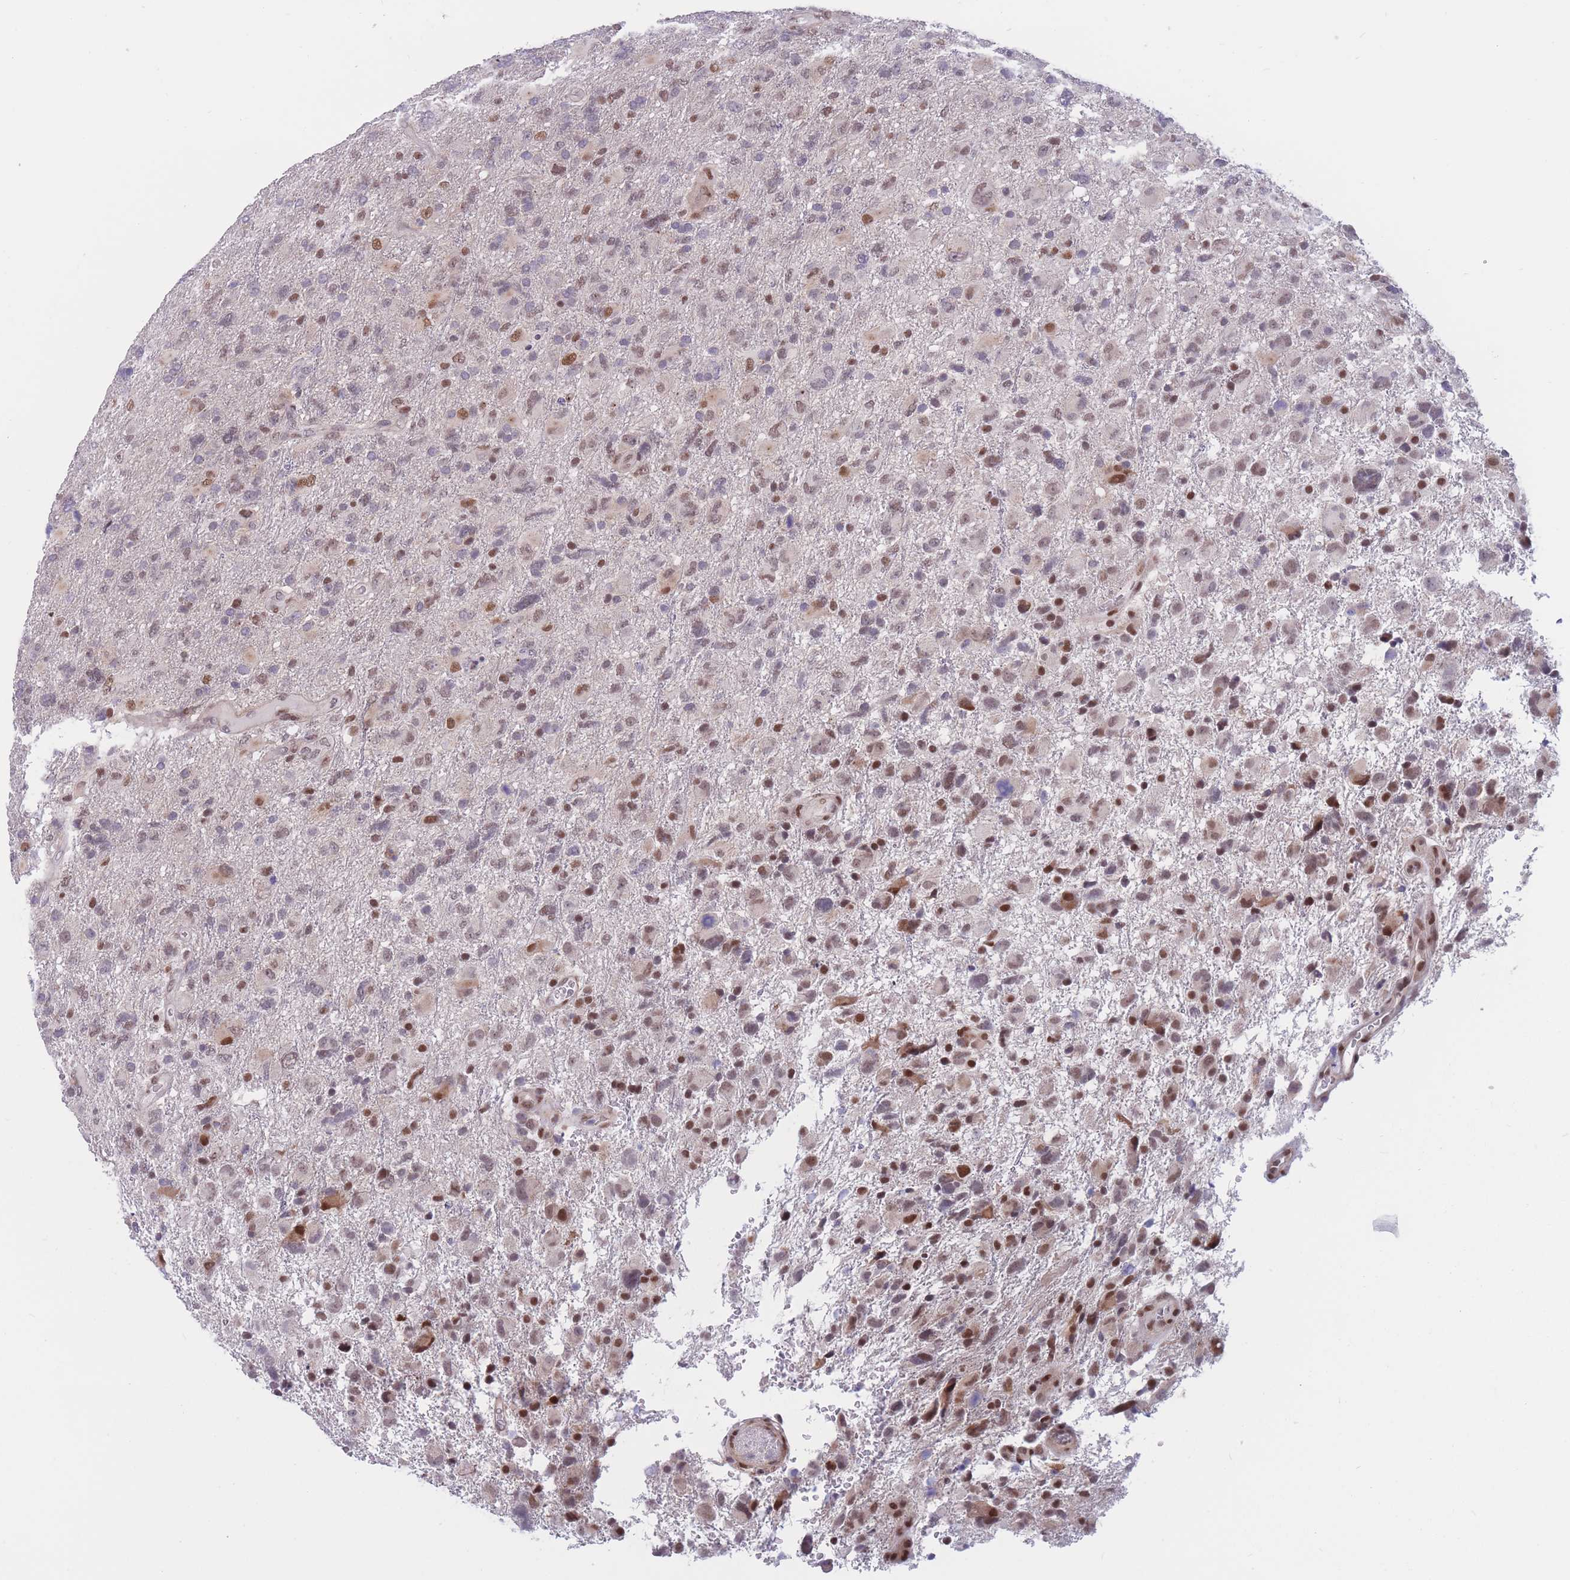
{"staining": {"intensity": "moderate", "quantity": "25%-75%", "location": "nuclear"}, "tissue": "glioma", "cell_type": "Tumor cells", "image_type": "cancer", "snomed": [{"axis": "morphology", "description": "Glioma, malignant, High grade"}, {"axis": "topography", "description": "Brain"}], "caption": "Protein expression analysis of high-grade glioma (malignant) demonstrates moderate nuclear expression in about 25%-75% of tumor cells. The staining was performed using DAB to visualize the protein expression in brown, while the nuclei were stained in blue with hematoxylin (Magnification: 20x).", "gene": "BCL9L", "patient": {"sex": "male", "age": 61}}